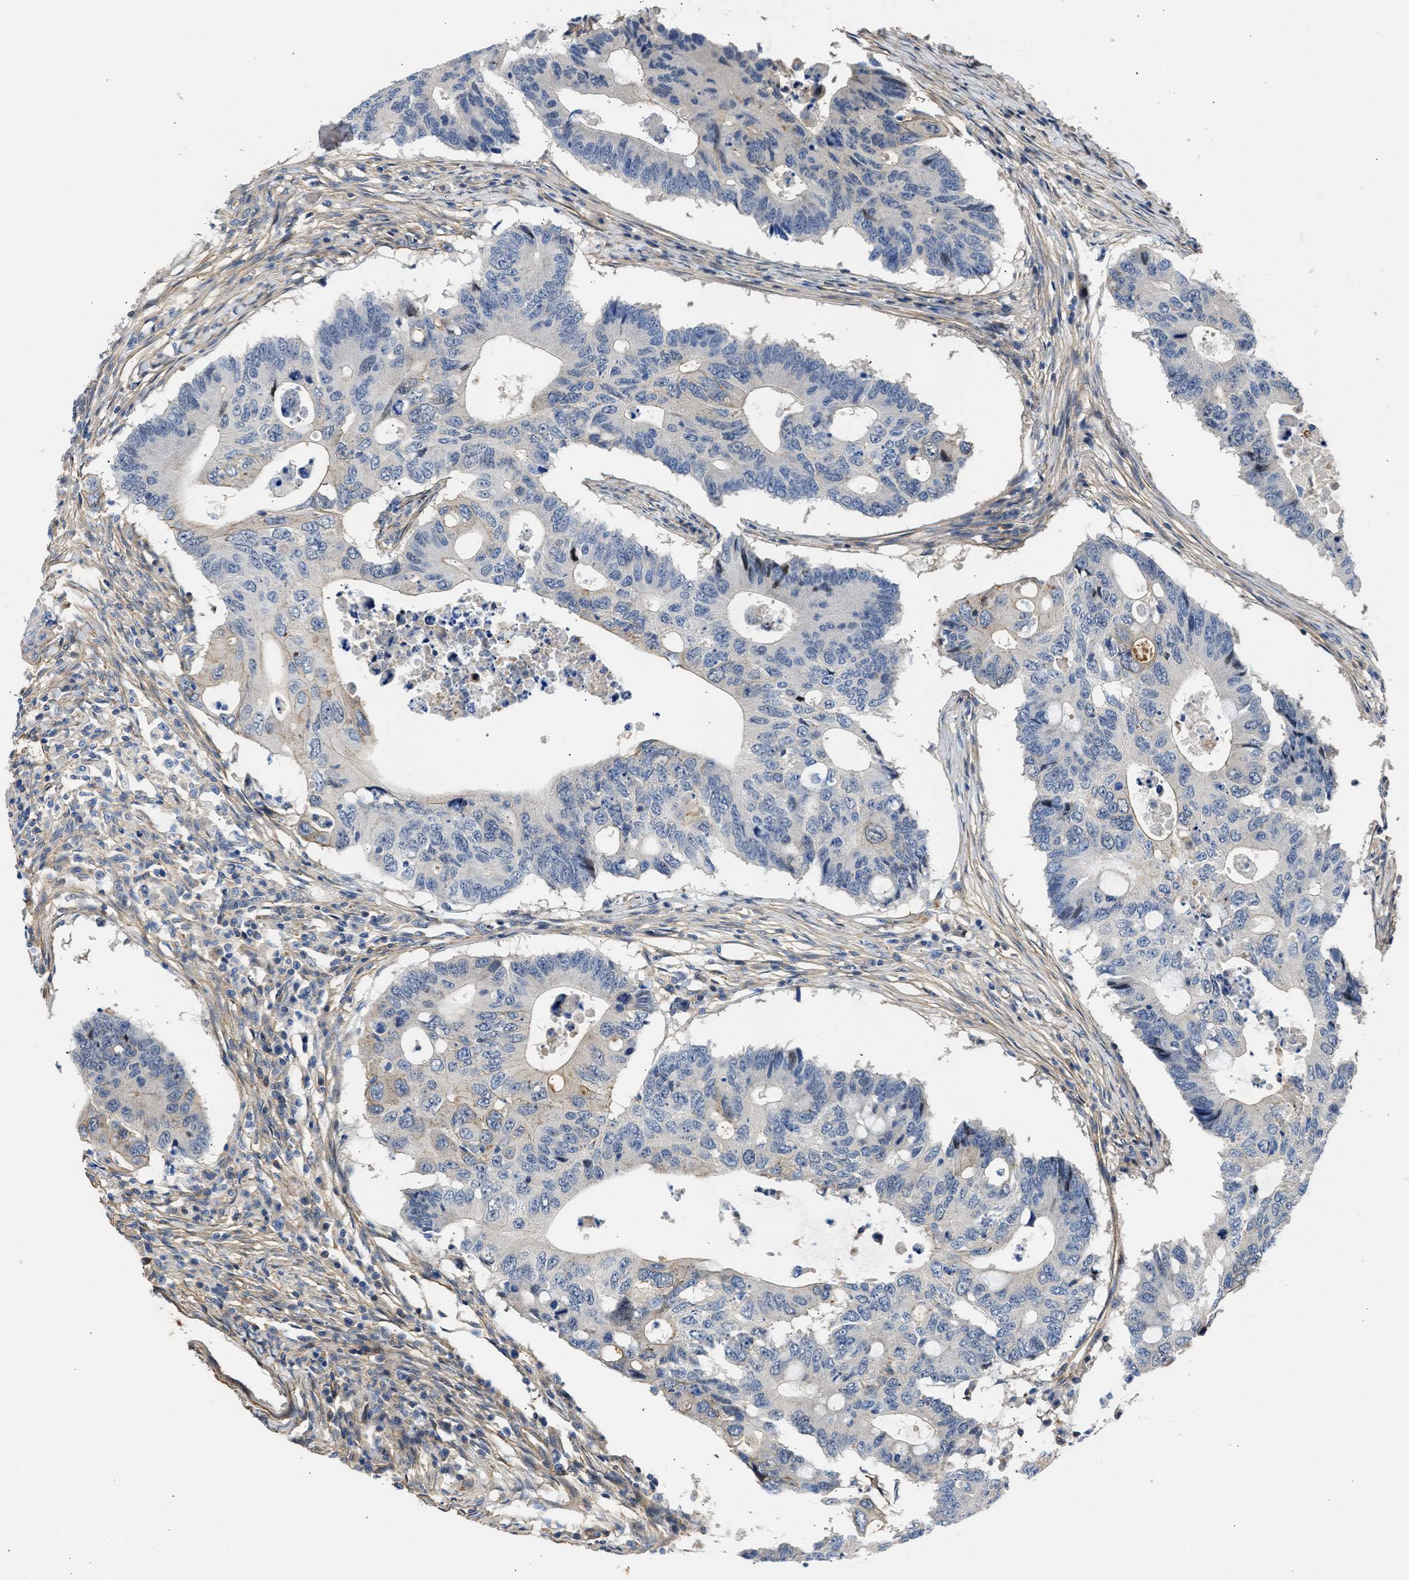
{"staining": {"intensity": "negative", "quantity": "none", "location": "none"}, "tissue": "colorectal cancer", "cell_type": "Tumor cells", "image_type": "cancer", "snomed": [{"axis": "morphology", "description": "Adenocarcinoma, NOS"}, {"axis": "topography", "description": "Colon"}], "caption": "The micrograph shows no significant positivity in tumor cells of adenocarcinoma (colorectal).", "gene": "MAS1L", "patient": {"sex": "male", "age": 71}}